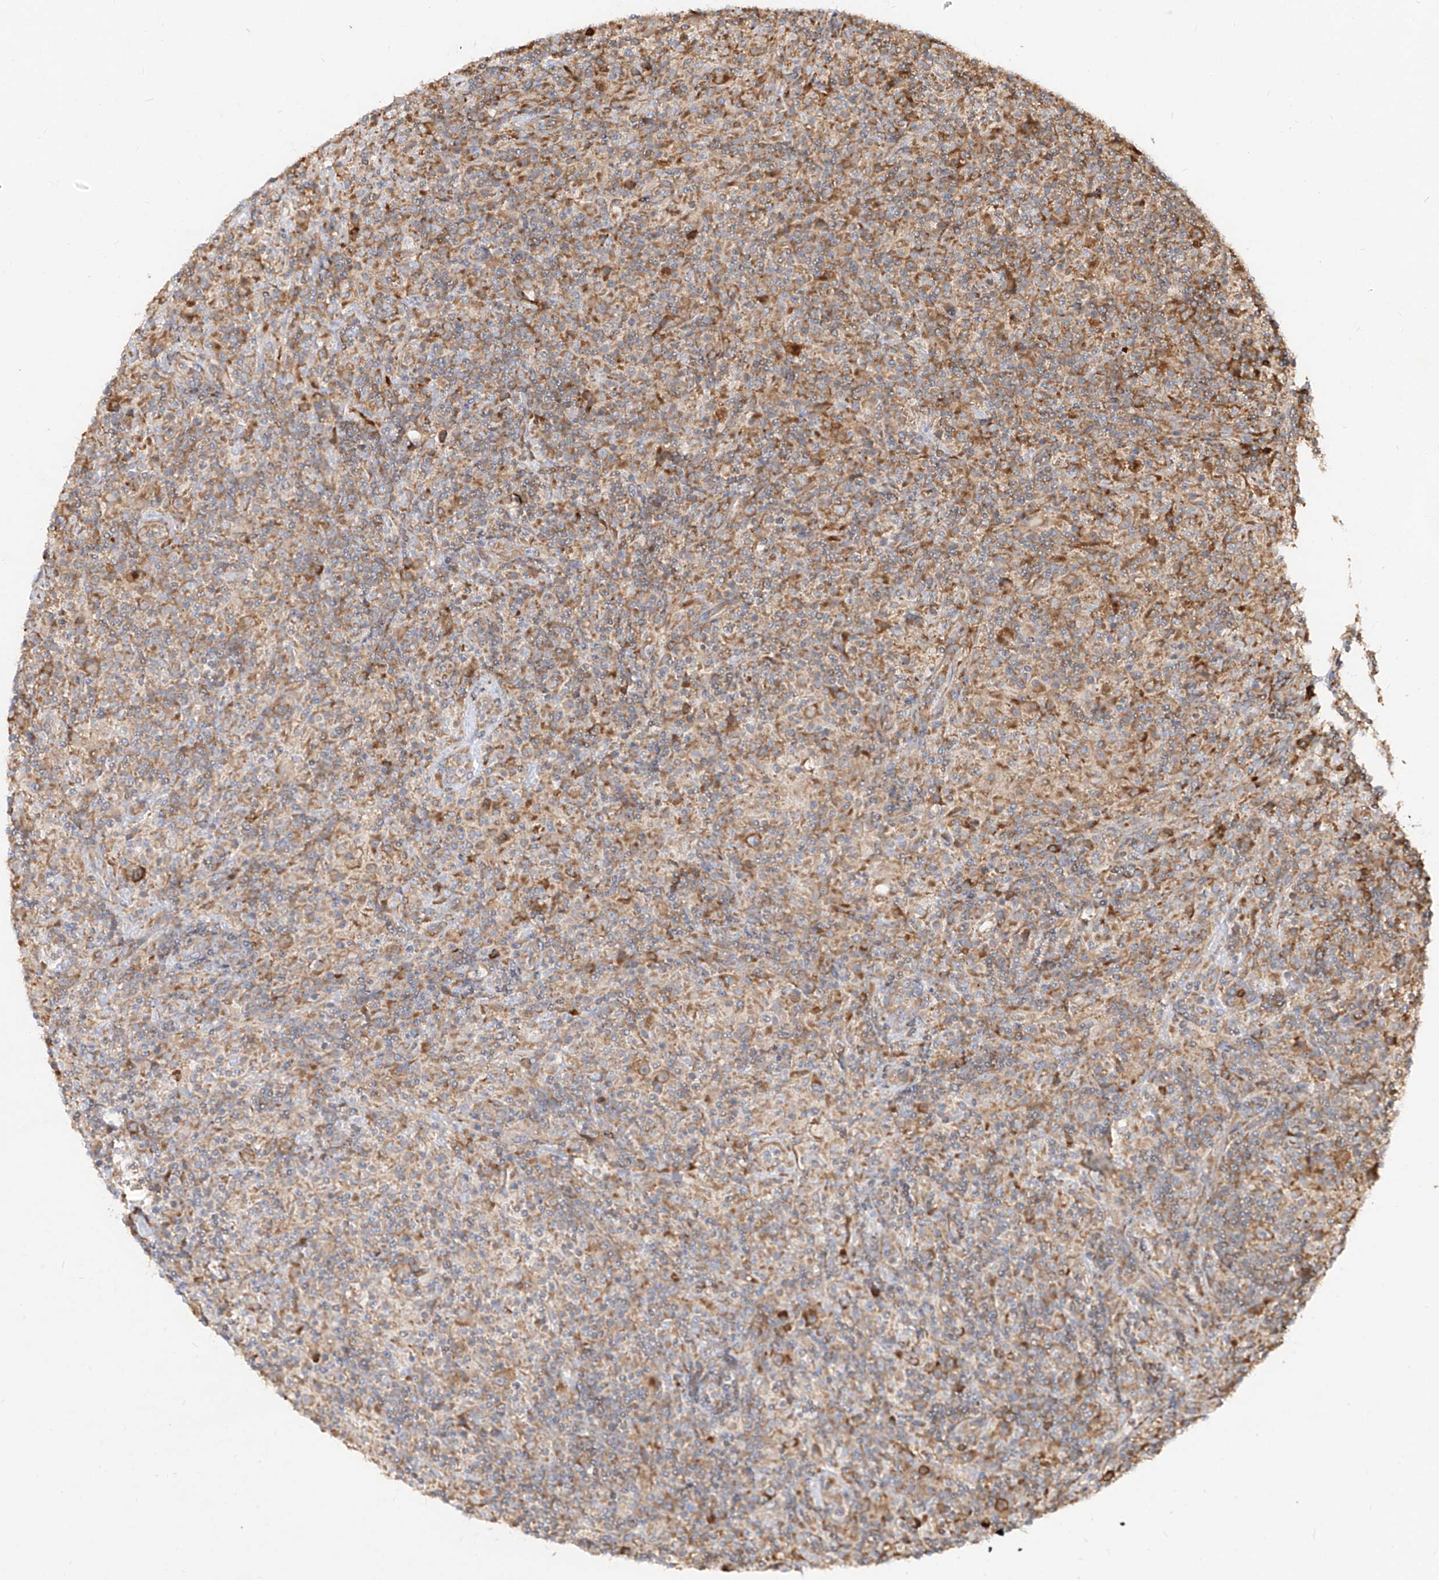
{"staining": {"intensity": "moderate", "quantity": ">75%", "location": "cytoplasmic/membranous"}, "tissue": "lymphoma", "cell_type": "Tumor cells", "image_type": "cancer", "snomed": [{"axis": "morphology", "description": "Hodgkin's disease, NOS"}, {"axis": "topography", "description": "Lymph node"}], "caption": "Immunohistochemistry photomicrograph of neoplastic tissue: human lymphoma stained using IHC shows medium levels of moderate protein expression localized specifically in the cytoplasmic/membranous of tumor cells, appearing as a cytoplasmic/membranous brown color.", "gene": "RPS25", "patient": {"sex": "male", "age": 70}}